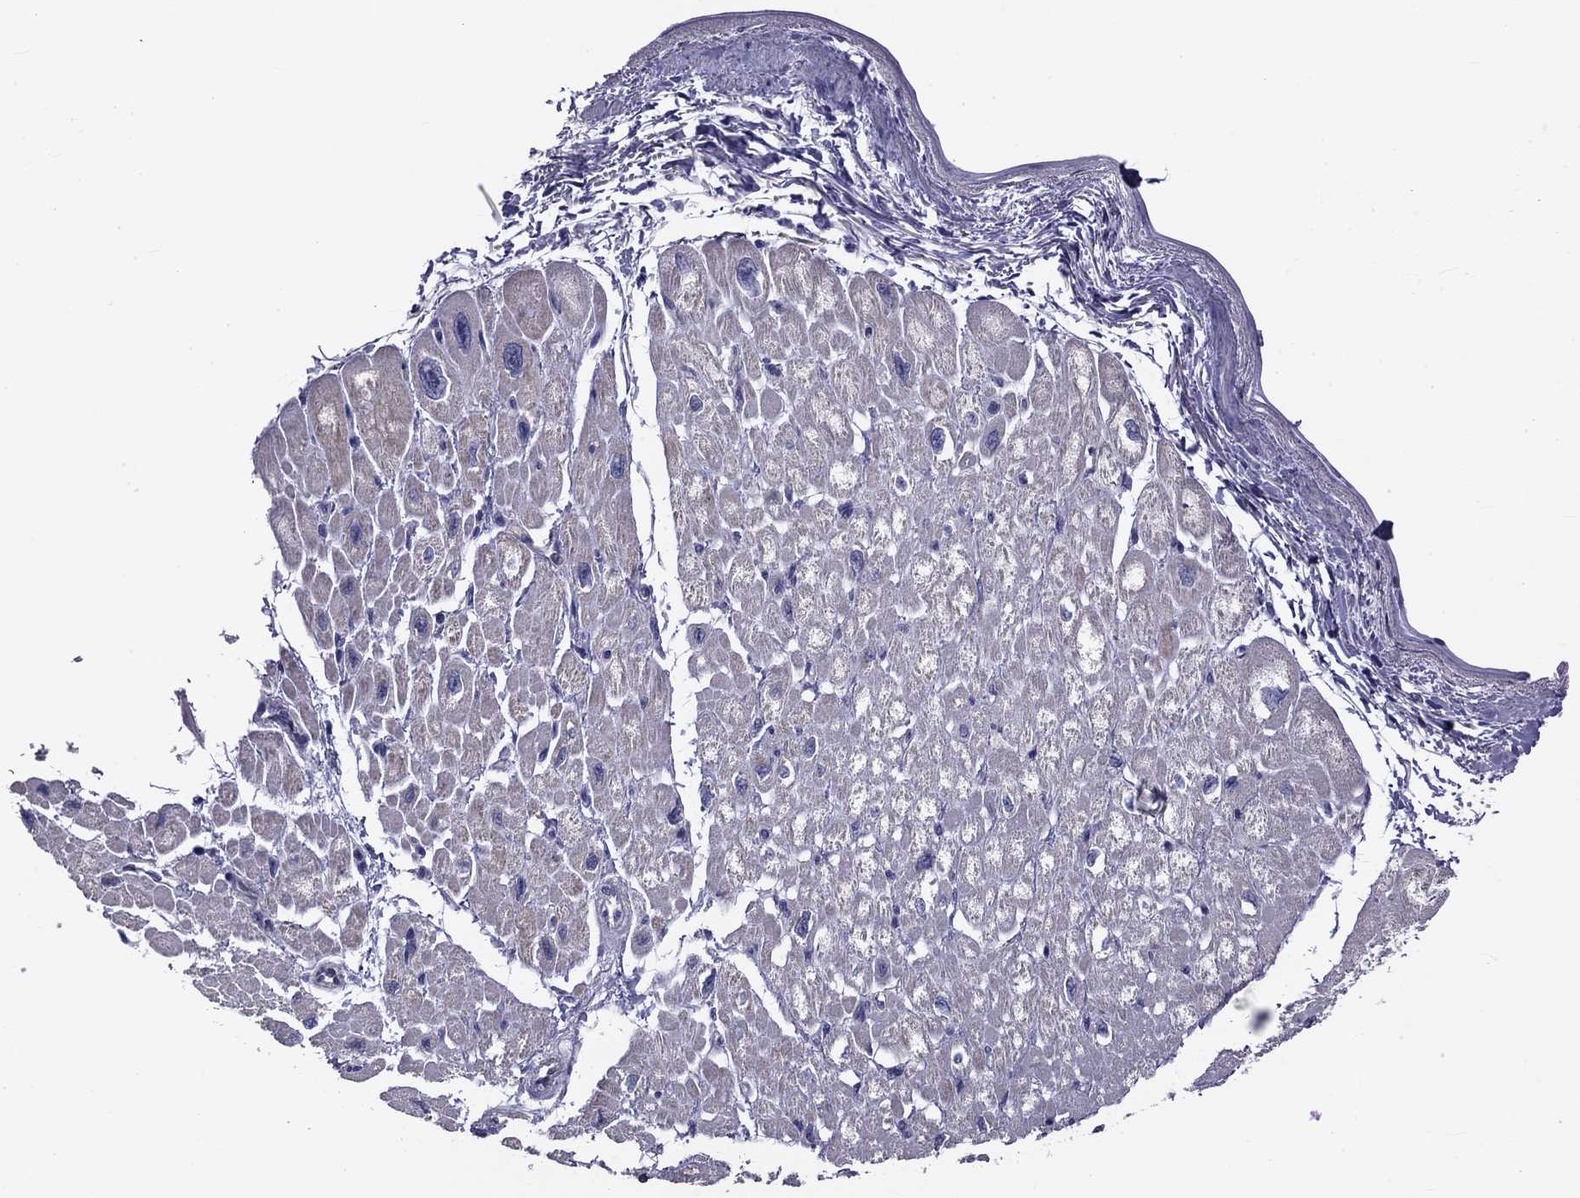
{"staining": {"intensity": "moderate", "quantity": "<25%", "location": "cytoplasmic/membranous"}, "tissue": "heart muscle", "cell_type": "Cardiomyocytes", "image_type": "normal", "snomed": [{"axis": "morphology", "description": "Normal tissue, NOS"}, {"axis": "topography", "description": "Heart"}], "caption": "Immunohistochemical staining of benign heart muscle demonstrates low levels of moderate cytoplasmic/membranous expression in about <25% of cardiomyocytes. (Brightfield microscopy of DAB IHC at high magnification).", "gene": "POU2F2", "patient": {"sex": "male", "age": 66}}